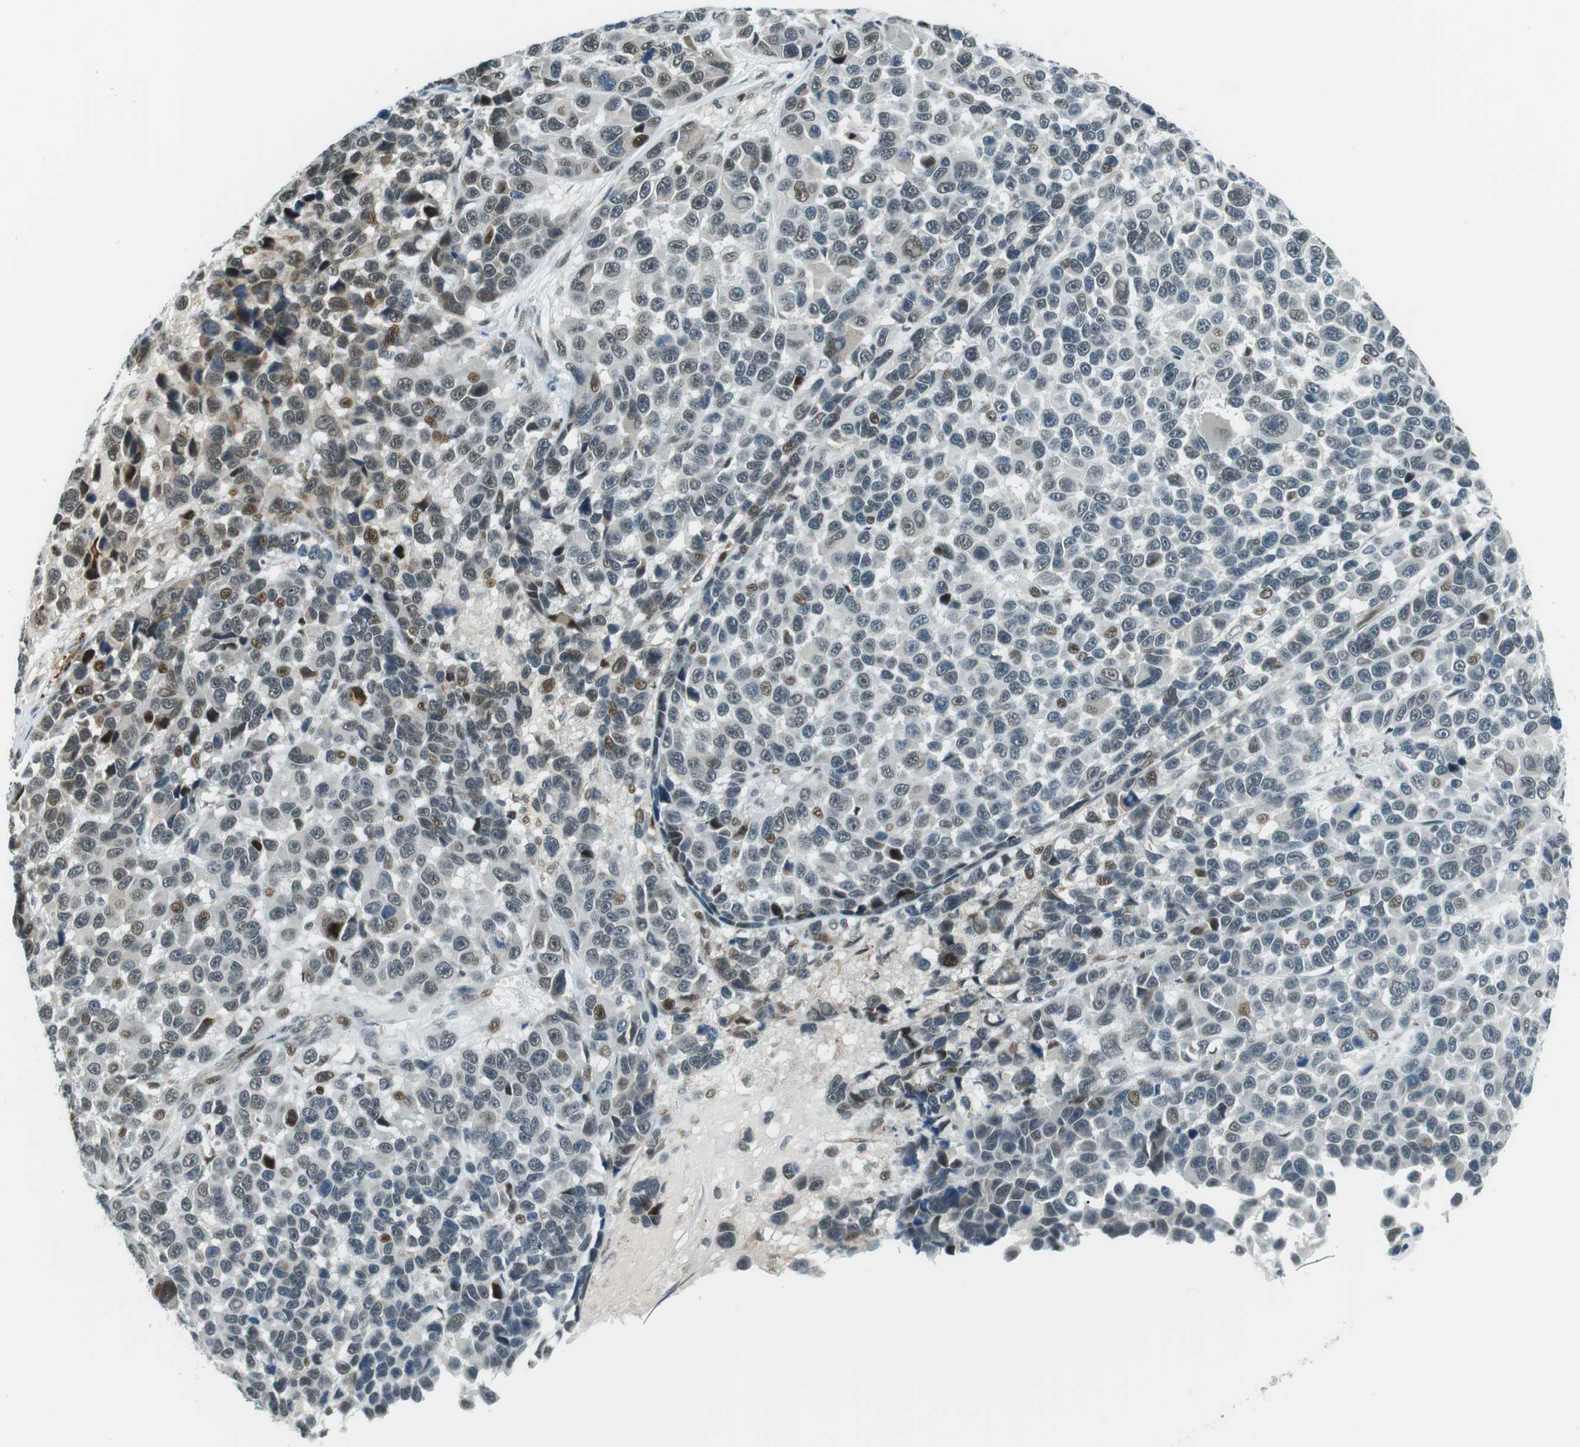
{"staining": {"intensity": "moderate", "quantity": "<25%", "location": "nuclear"}, "tissue": "melanoma", "cell_type": "Tumor cells", "image_type": "cancer", "snomed": [{"axis": "morphology", "description": "Malignant melanoma, NOS"}, {"axis": "topography", "description": "Skin"}], "caption": "Protein expression analysis of melanoma shows moderate nuclear positivity in about <25% of tumor cells.", "gene": "PJA1", "patient": {"sex": "male", "age": 53}}